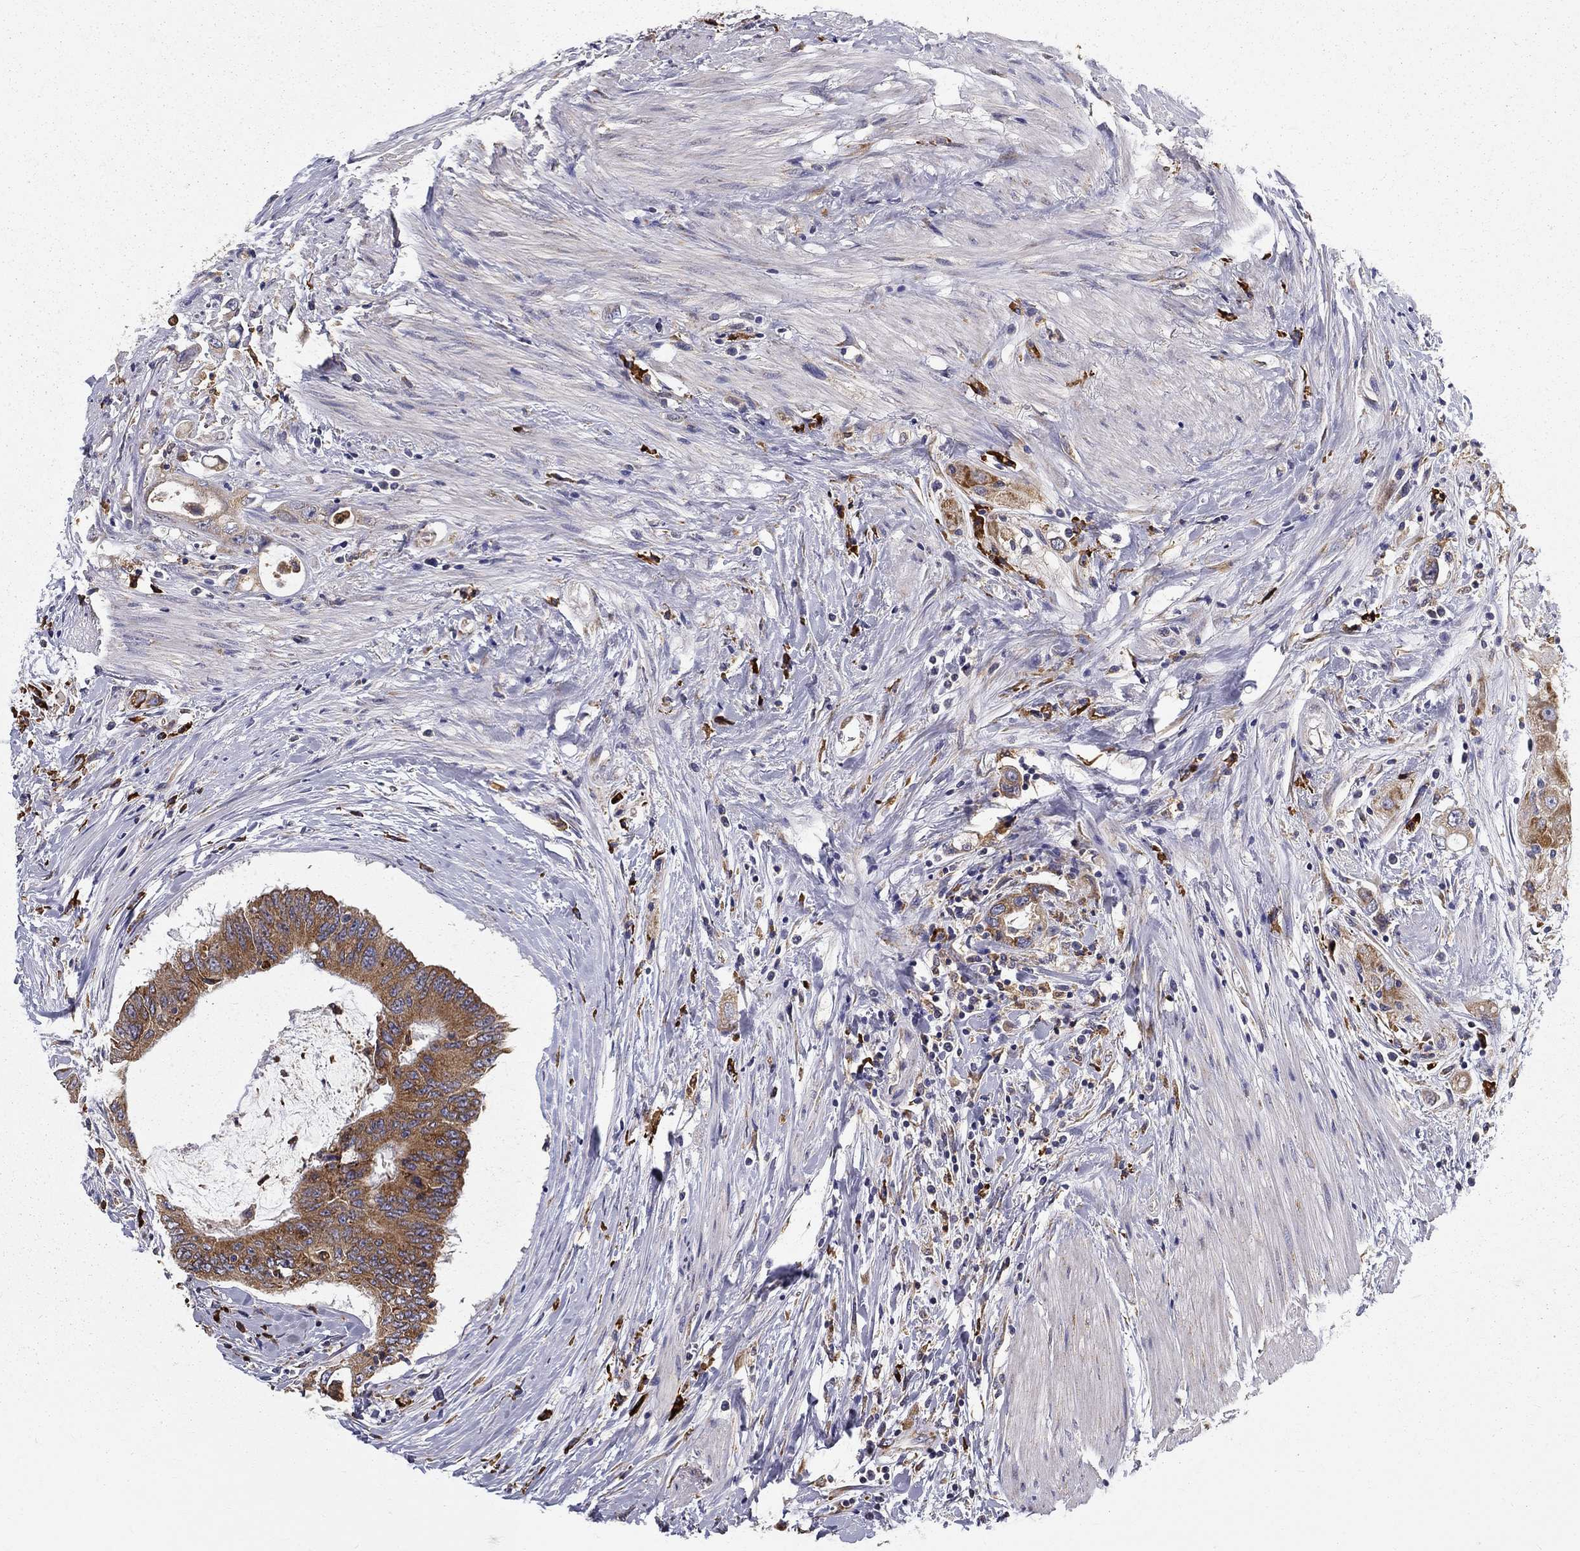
{"staining": {"intensity": "strong", "quantity": ">75%", "location": "cytoplasmic/membranous"}, "tissue": "colorectal cancer", "cell_type": "Tumor cells", "image_type": "cancer", "snomed": [{"axis": "morphology", "description": "Adenocarcinoma, NOS"}, {"axis": "topography", "description": "Rectum"}], "caption": "Tumor cells exhibit high levels of strong cytoplasmic/membranous staining in about >75% of cells in human colorectal adenocarcinoma.", "gene": "PRDX4", "patient": {"sex": "male", "age": 59}}